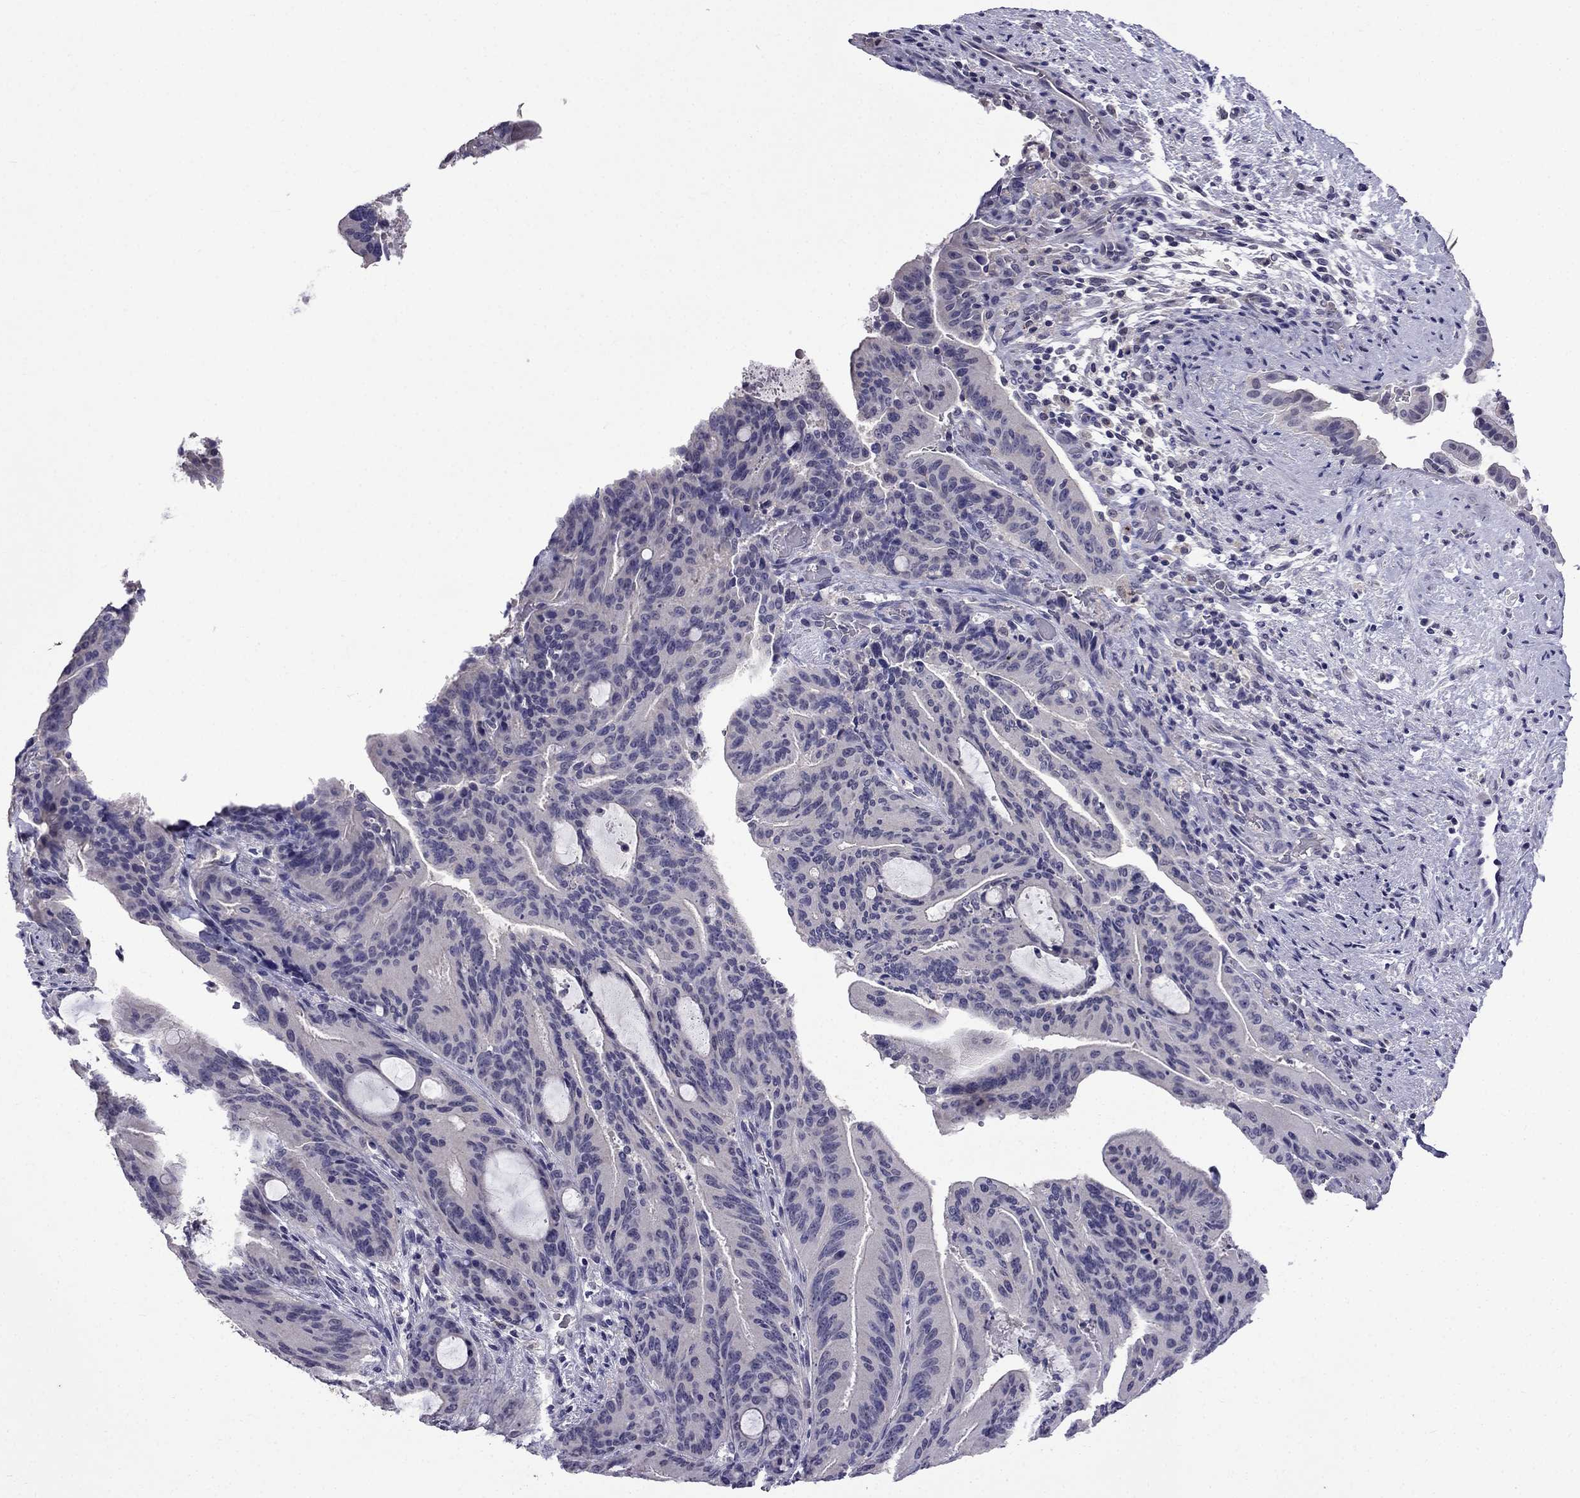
{"staining": {"intensity": "negative", "quantity": "none", "location": "none"}, "tissue": "liver cancer", "cell_type": "Tumor cells", "image_type": "cancer", "snomed": [{"axis": "morphology", "description": "Cholangiocarcinoma"}, {"axis": "topography", "description": "Liver"}], "caption": "This histopathology image is of liver cancer stained with immunohistochemistry to label a protein in brown with the nuclei are counter-stained blue. There is no staining in tumor cells. (DAB immunohistochemistry visualized using brightfield microscopy, high magnification).", "gene": "AQP9", "patient": {"sex": "female", "age": 73}}